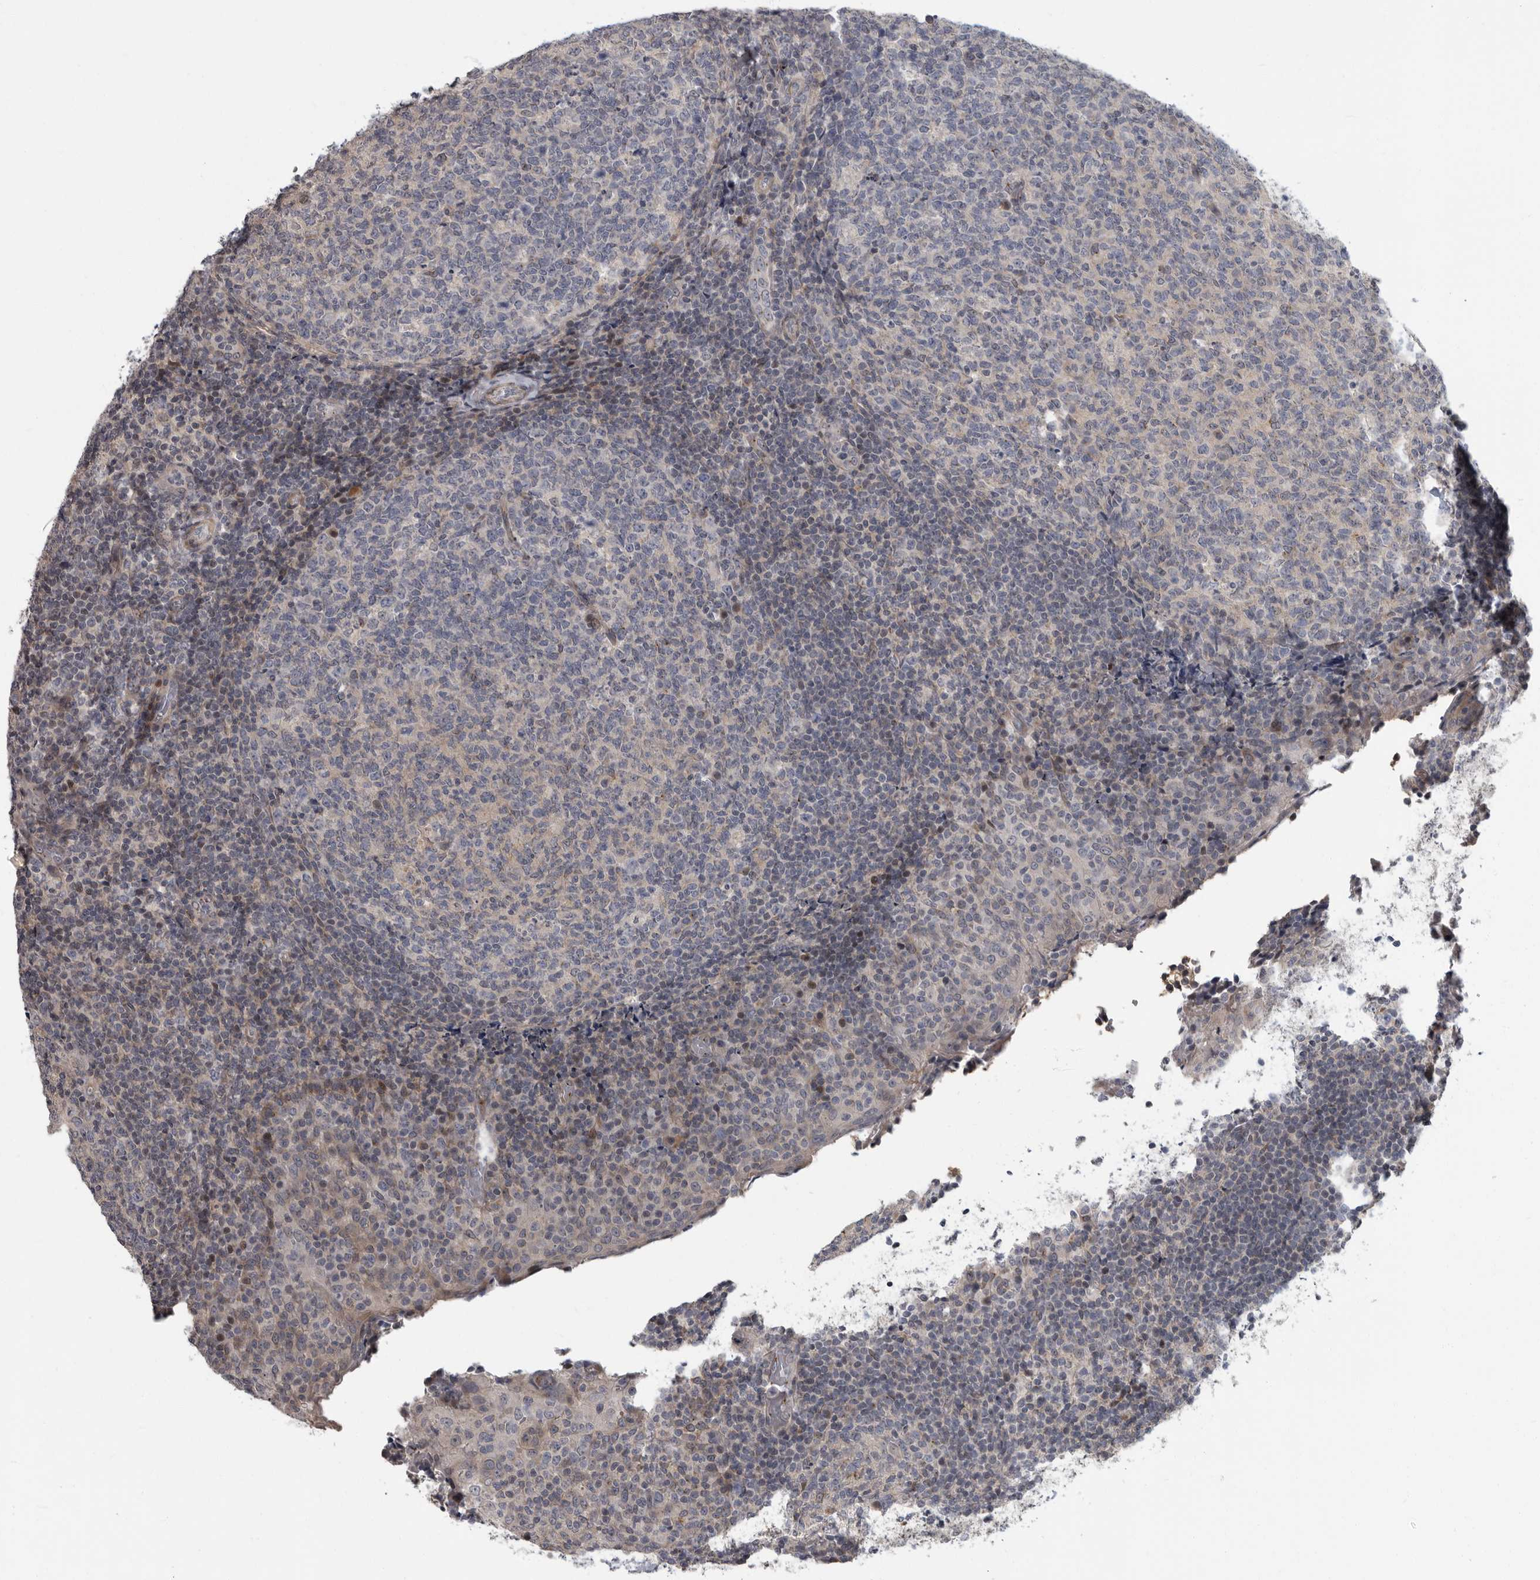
{"staining": {"intensity": "negative", "quantity": "none", "location": "none"}, "tissue": "tonsil", "cell_type": "Germinal center cells", "image_type": "normal", "snomed": [{"axis": "morphology", "description": "Normal tissue, NOS"}, {"axis": "topography", "description": "Tonsil"}], "caption": "DAB (3,3'-diaminobenzidine) immunohistochemical staining of normal tonsil shows no significant staining in germinal center cells.", "gene": "PDE7A", "patient": {"sex": "female", "age": 19}}